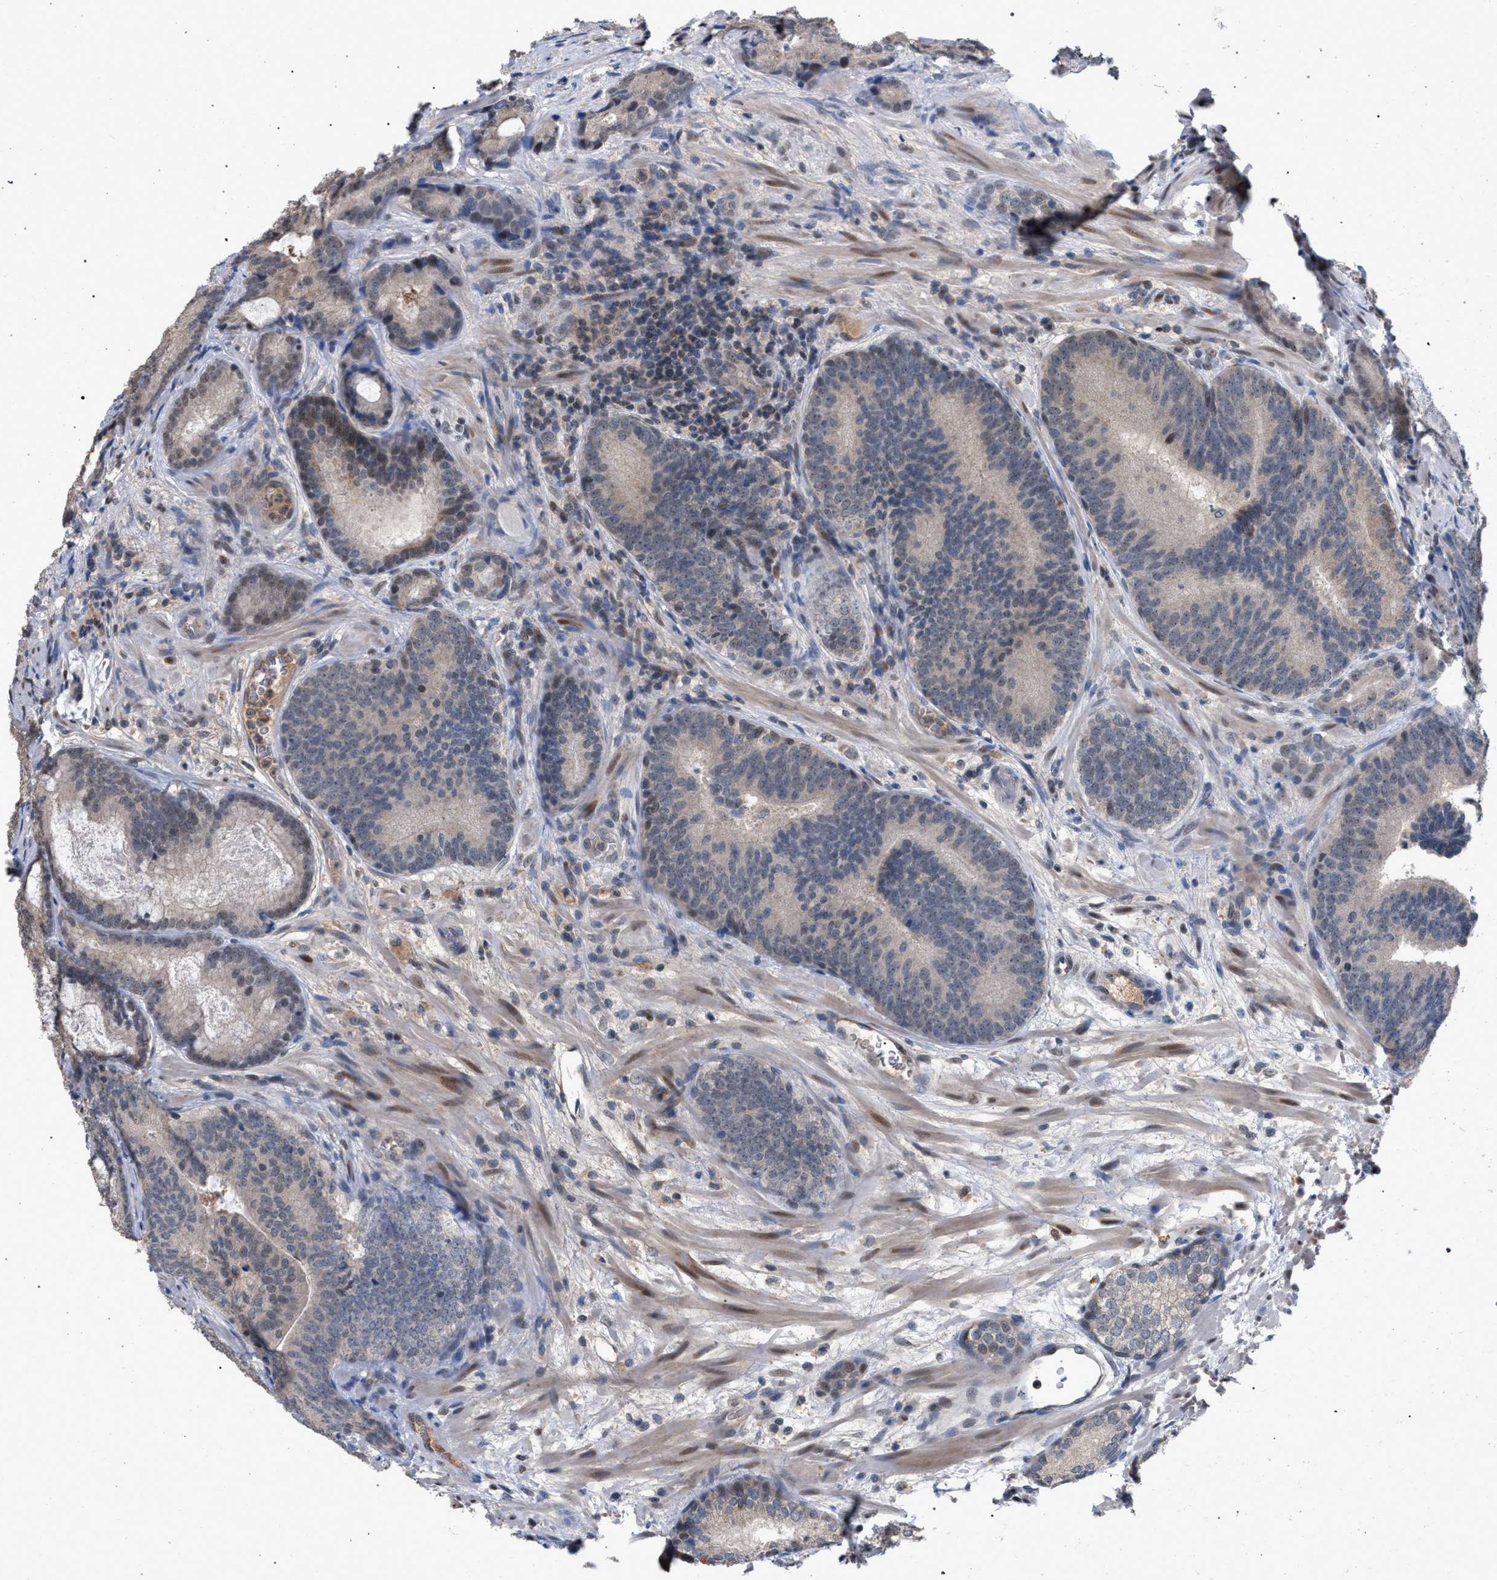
{"staining": {"intensity": "weak", "quantity": "25%-75%", "location": "nuclear"}, "tissue": "prostate cancer", "cell_type": "Tumor cells", "image_type": "cancer", "snomed": [{"axis": "morphology", "description": "Adenocarcinoma, High grade"}, {"axis": "topography", "description": "Prostate"}], "caption": "Human prostate cancer (adenocarcinoma (high-grade)) stained with a protein marker displays weak staining in tumor cells.", "gene": "TECPR1", "patient": {"sex": "male", "age": 55}}